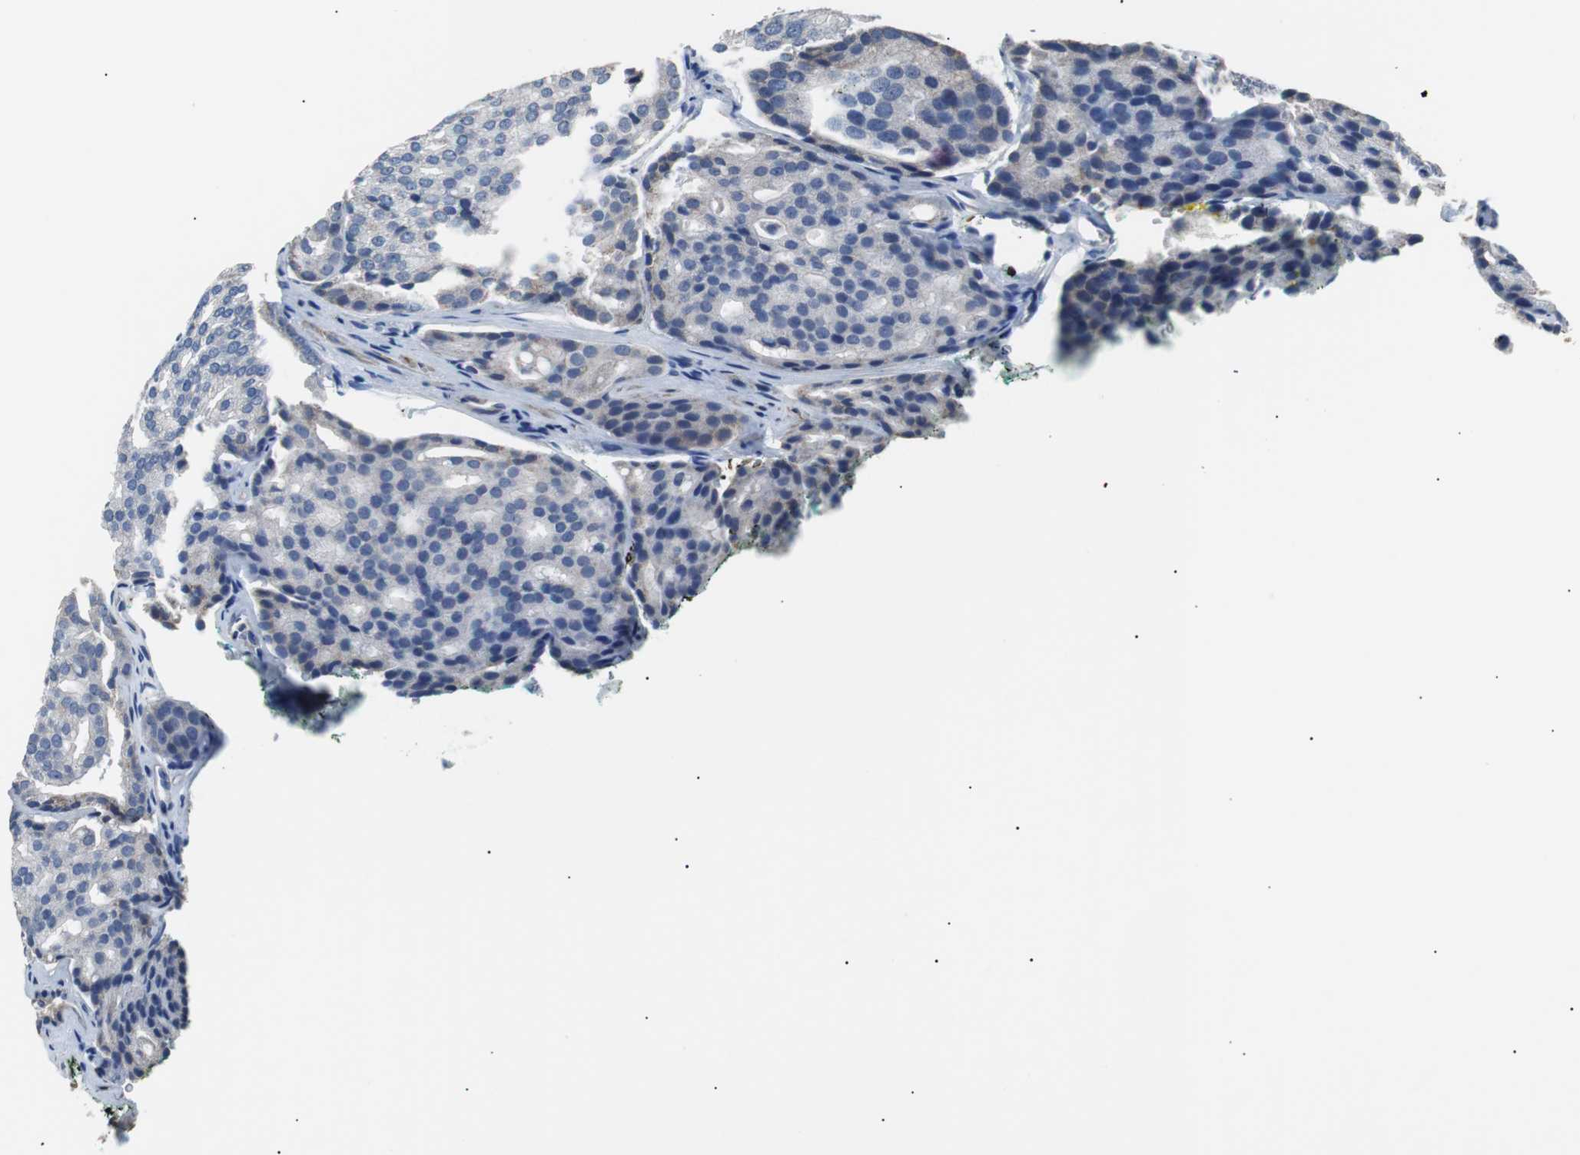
{"staining": {"intensity": "weak", "quantity": "<25%", "location": "cytoplasmic/membranous"}, "tissue": "prostate cancer", "cell_type": "Tumor cells", "image_type": "cancer", "snomed": [{"axis": "morphology", "description": "Adenocarcinoma, High grade"}, {"axis": "topography", "description": "Prostate"}], "caption": "This is a image of immunohistochemistry (IHC) staining of prostate cancer, which shows no expression in tumor cells.", "gene": "PITRM1", "patient": {"sex": "male", "age": 64}}